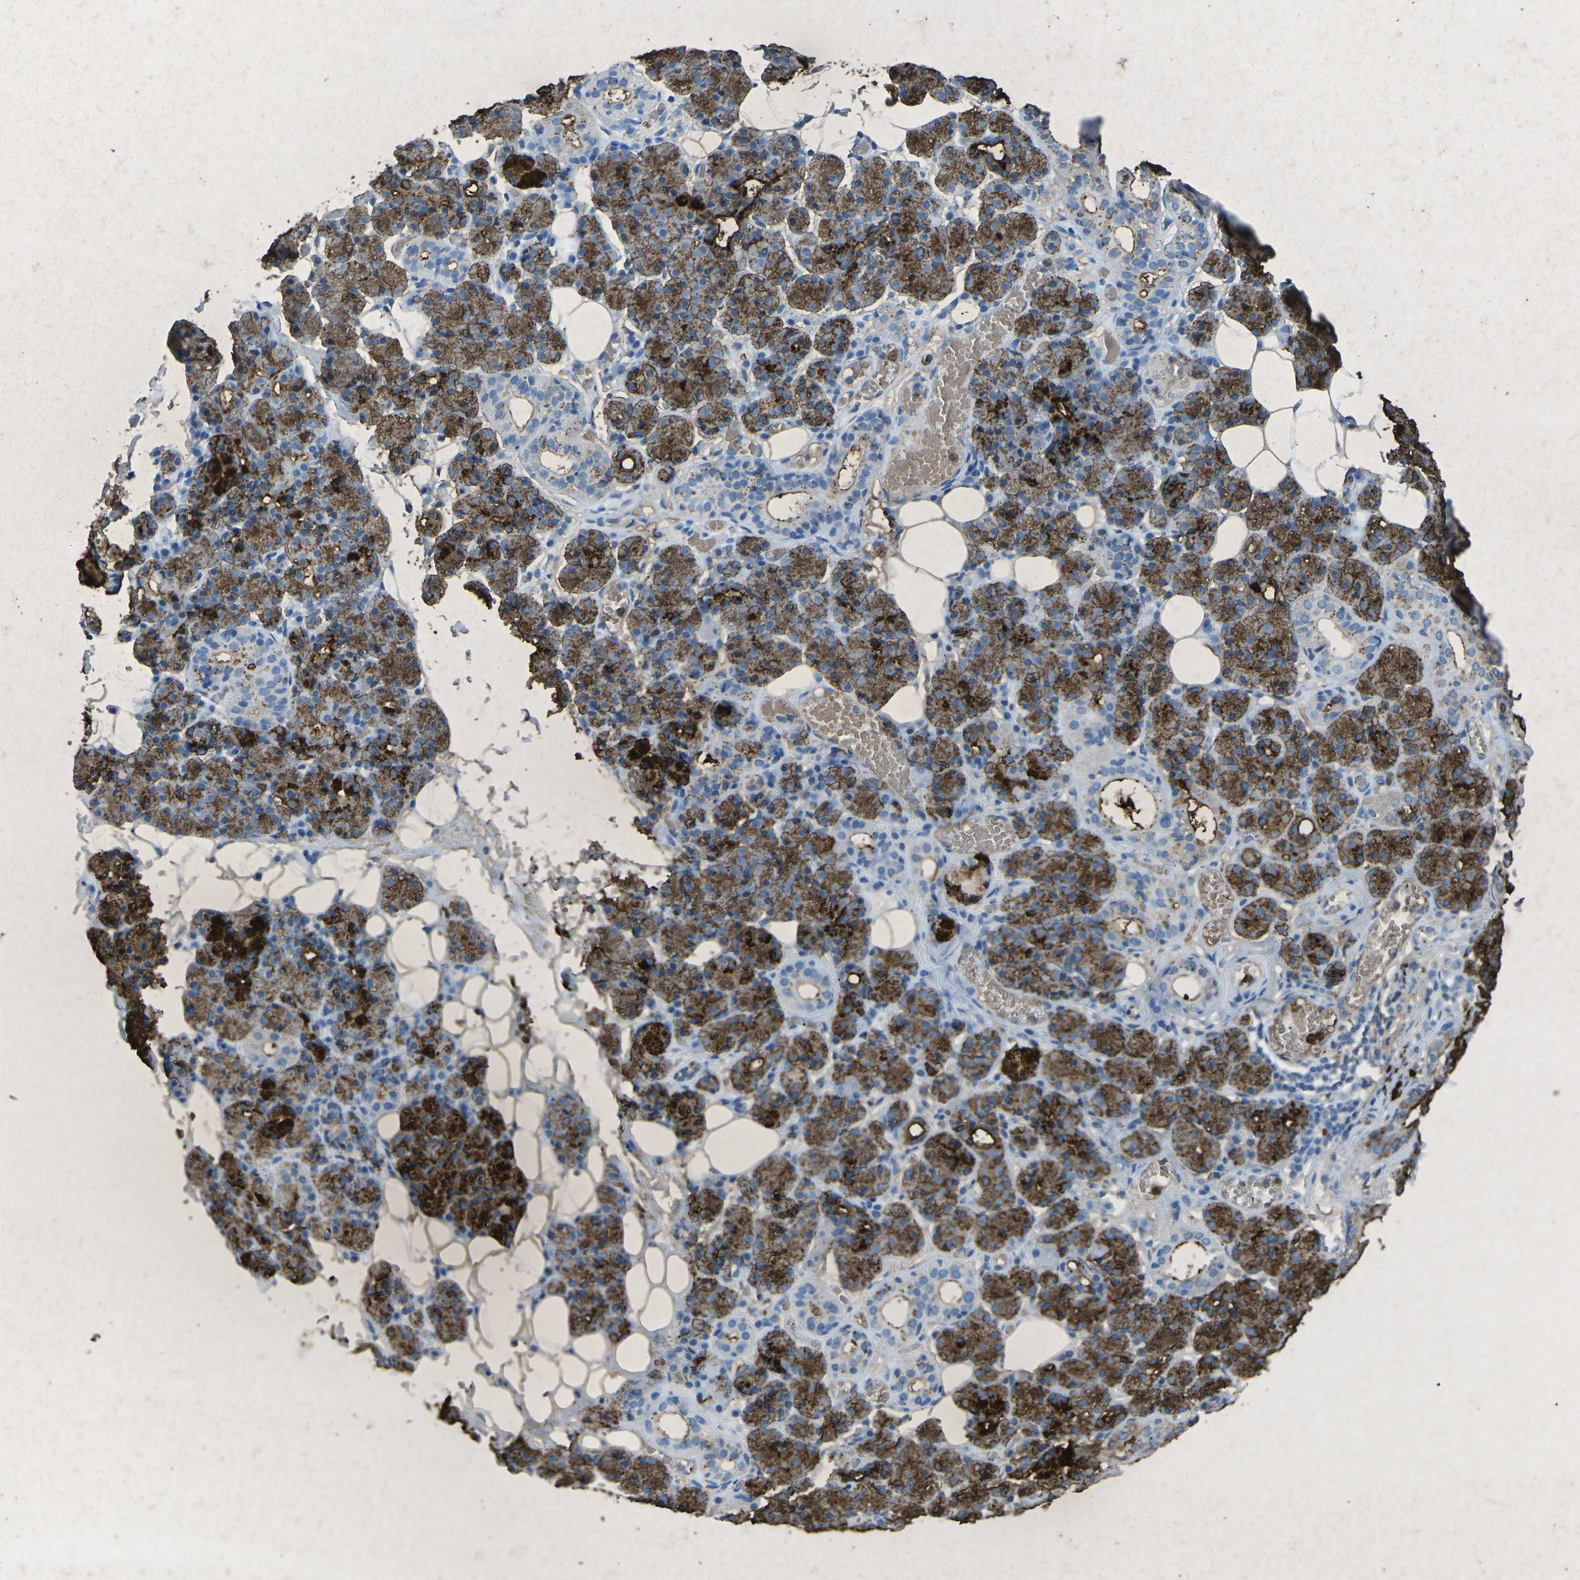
{"staining": {"intensity": "strong", "quantity": ">75%", "location": "cytoplasmic/membranous"}, "tissue": "salivary gland", "cell_type": "Glandular cells", "image_type": "normal", "snomed": [{"axis": "morphology", "description": "Normal tissue, NOS"}, {"axis": "topography", "description": "Salivary gland"}], "caption": "Immunohistochemistry micrograph of unremarkable salivary gland: human salivary gland stained using immunohistochemistry reveals high levels of strong protein expression localized specifically in the cytoplasmic/membranous of glandular cells, appearing as a cytoplasmic/membranous brown color.", "gene": "CTAGE1", "patient": {"sex": "male", "age": 63}}